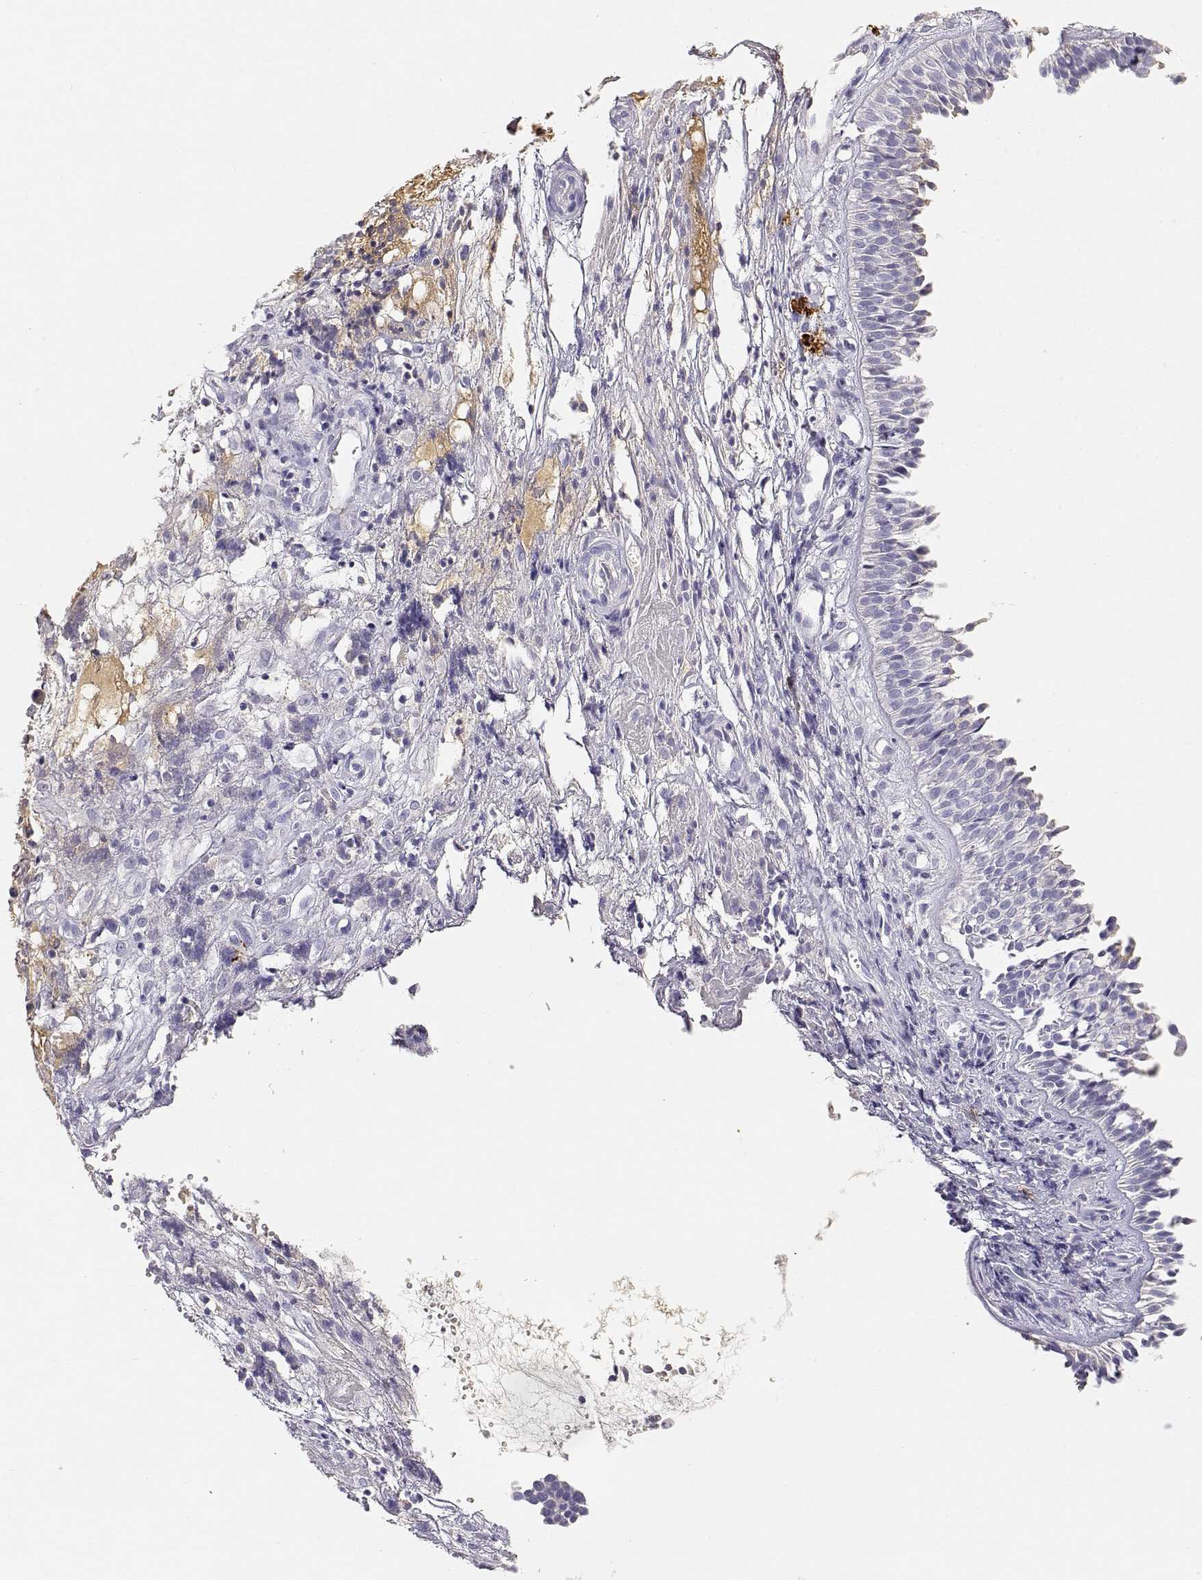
{"staining": {"intensity": "negative", "quantity": "none", "location": "none"}, "tissue": "nasopharynx", "cell_type": "Respiratory epithelial cells", "image_type": "normal", "snomed": [{"axis": "morphology", "description": "Normal tissue, NOS"}, {"axis": "topography", "description": "Nasopharynx"}], "caption": "DAB immunohistochemical staining of unremarkable nasopharynx displays no significant positivity in respiratory epithelial cells.", "gene": "GPR174", "patient": {"sex": "male", "age": 31}}